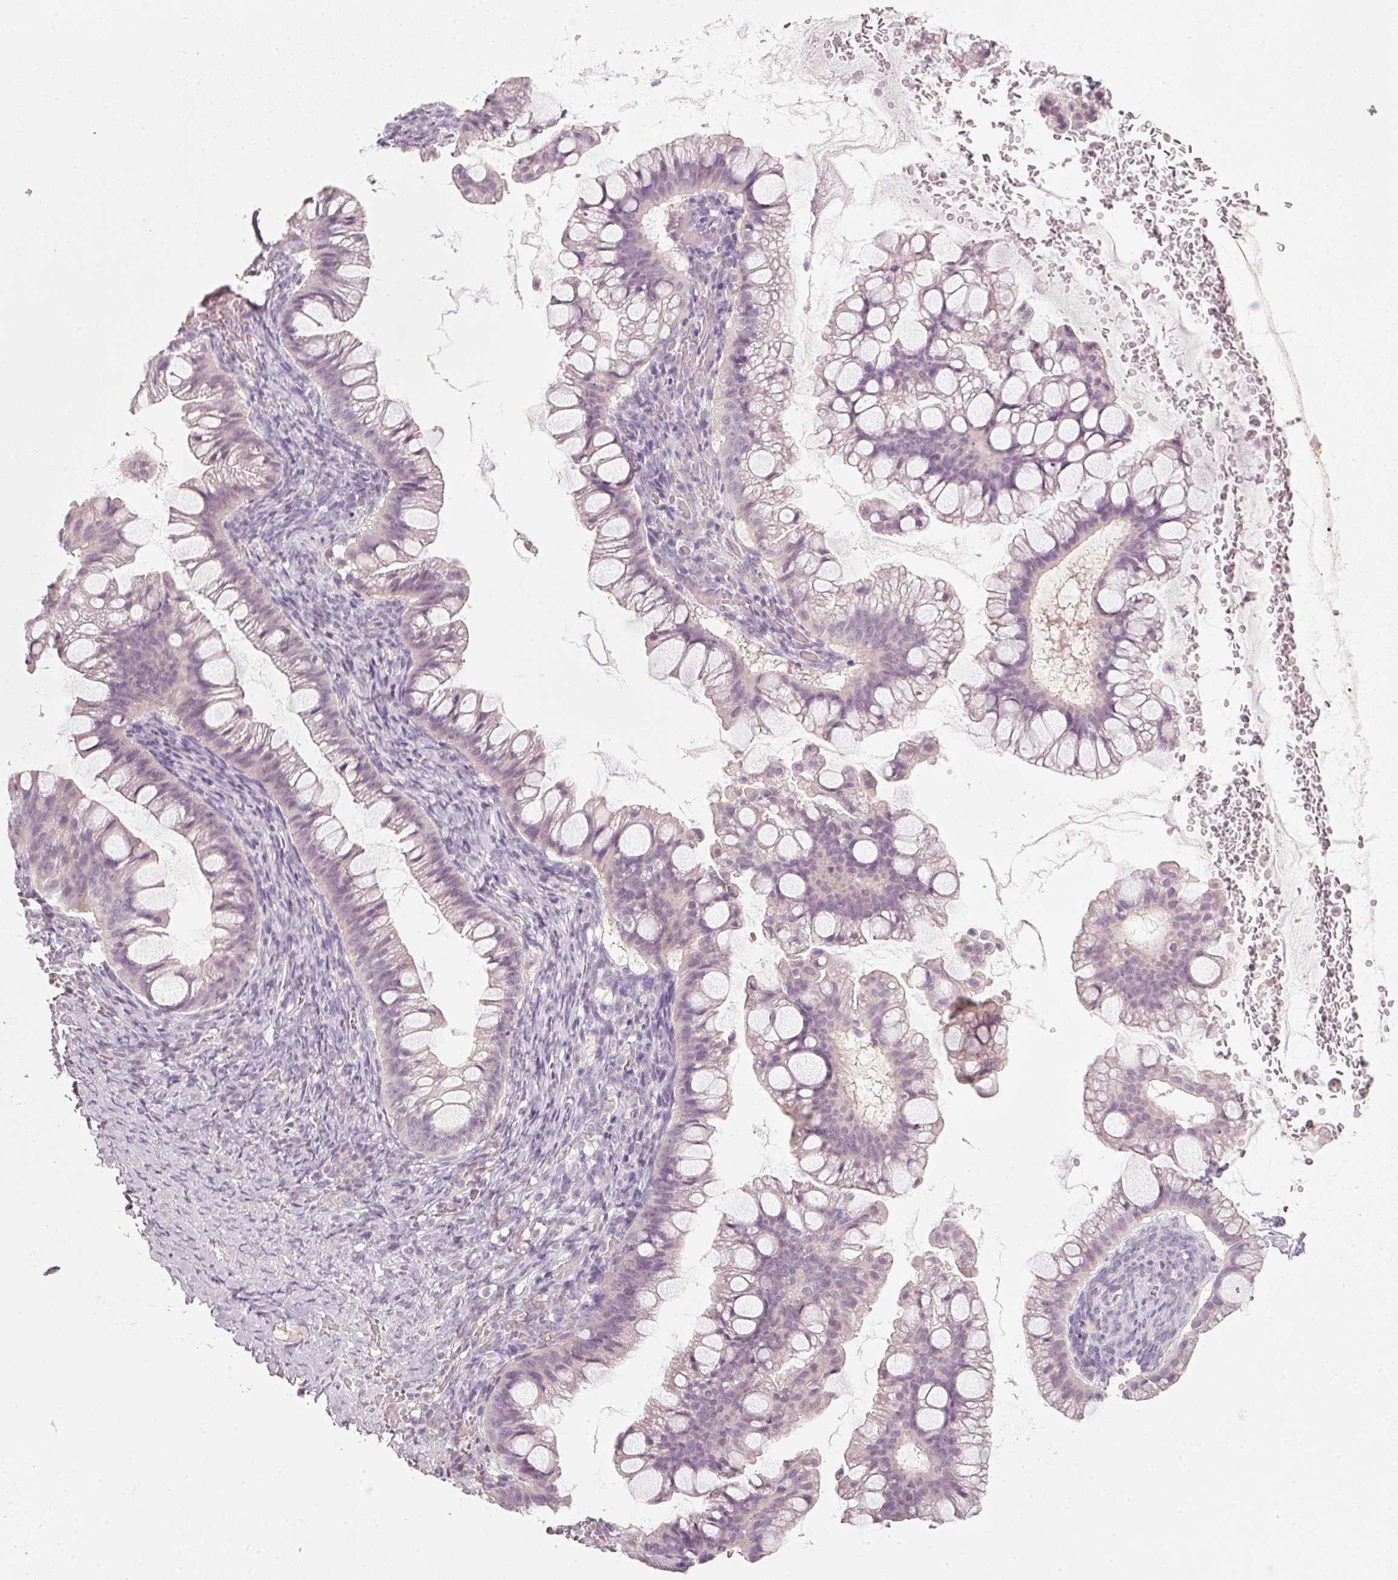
{"staining": {"intensity": "negative", "quantity": "none", "location": "none"}, "tissue": "ovarian cancer", "cell_type": "Tumor cells", "image_type": "cancer", "snomed": [{"axis": "morphology", "description": "Cystadenocarcinoma, mucinous, NOS"}, {"axis": "topography", "description": "Ovary"}], "caption": "The photomicrograph shows no staining of tumor cells in ovarian cancer.", "gene": "STEAP1", "patient": {"sex": "female", "age": 73}}